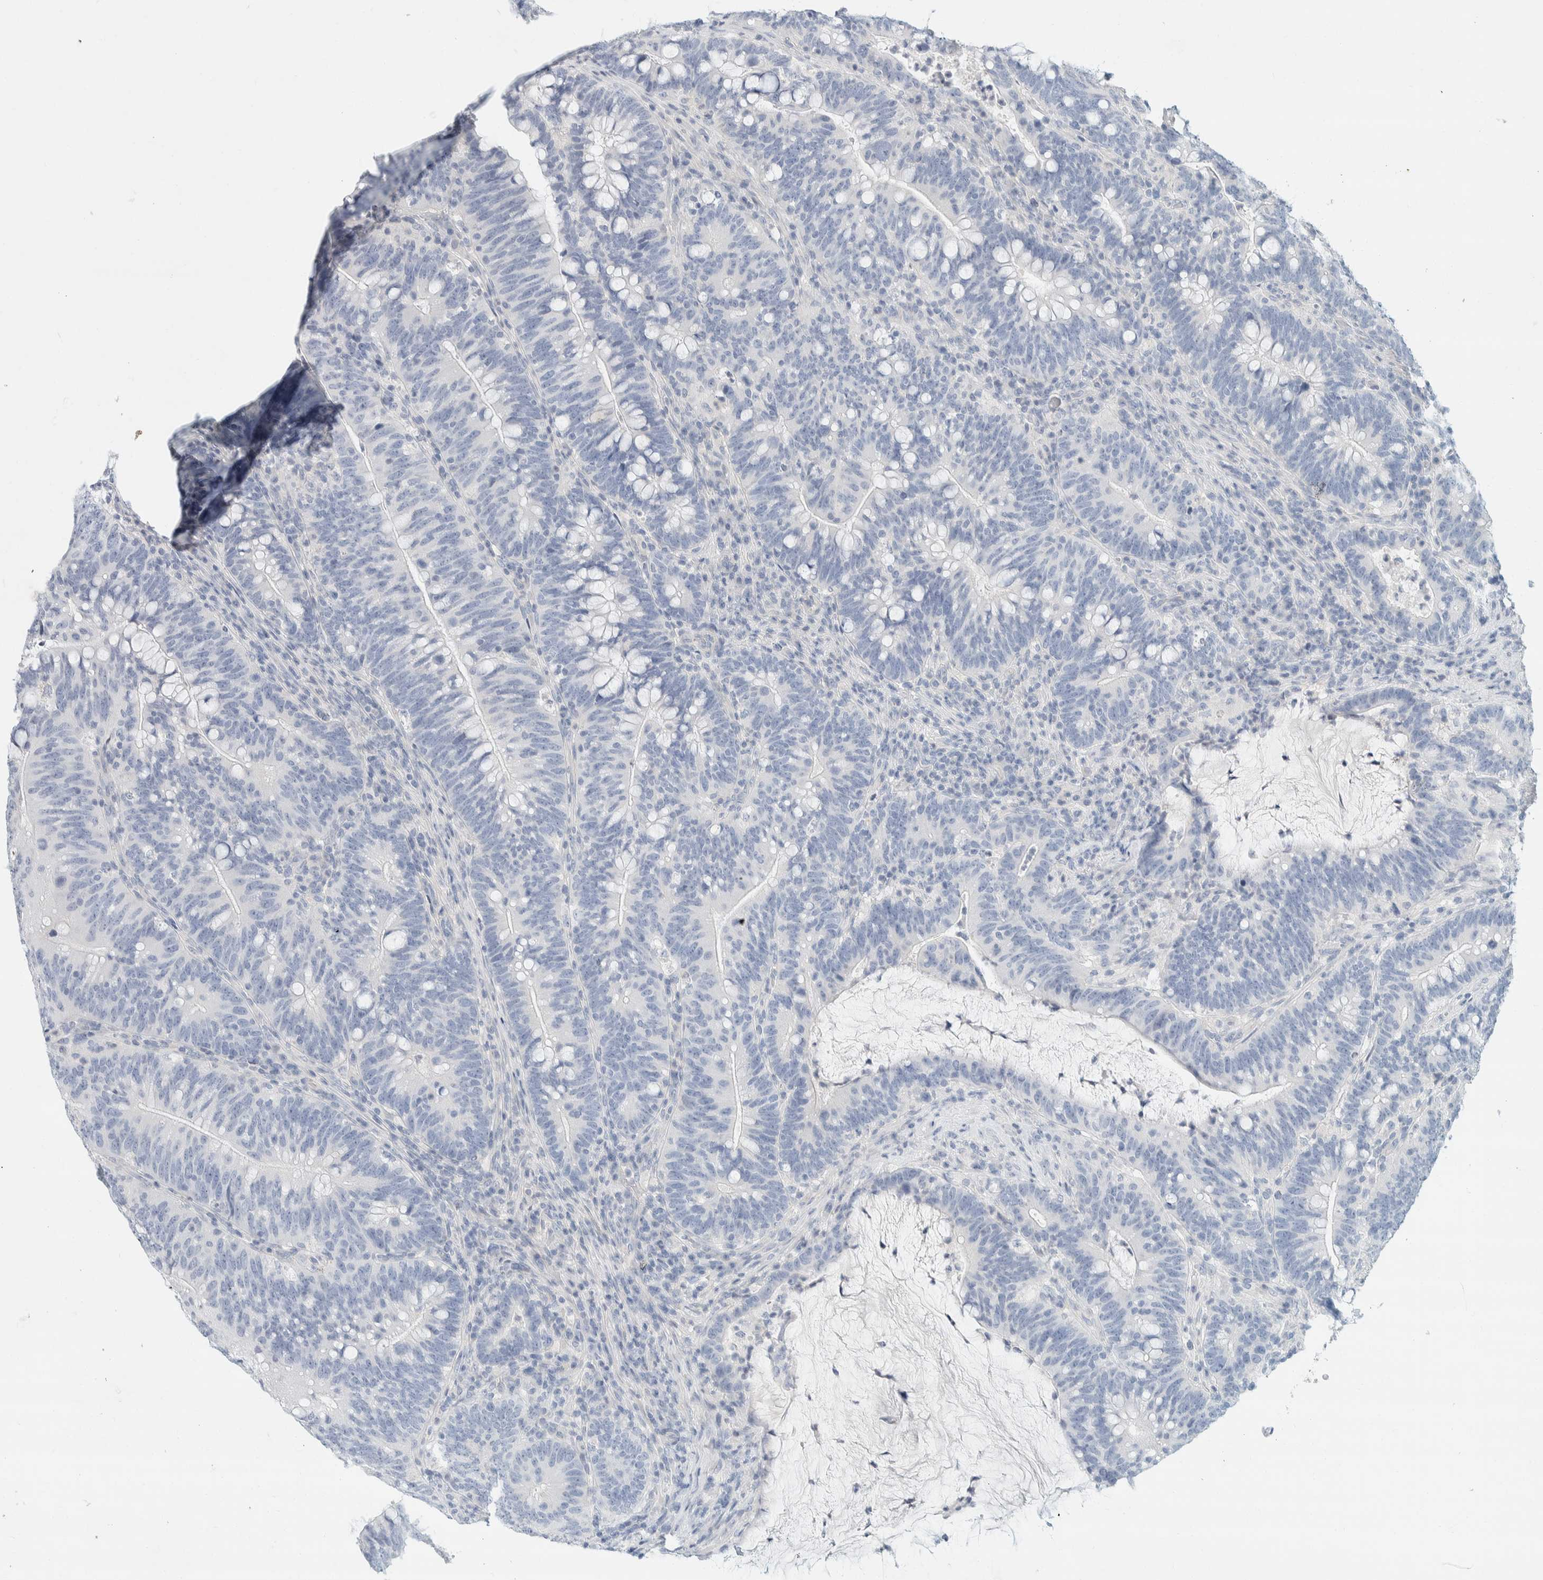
{"staining": {"intensity": "negative", "quantity": "none", "location": "none"}, "tissue": "colorectal cancer", "cell_type": "Tumor cells", "image_type": "cancer", "snomed": [{"axis": "morphology", "description": "Adenocarcinoma, NOS"}, {"axis": "topography", "description": "Colon"}], "caption": "A high-resolution image shows IHC staining of colorectal adenocarcinoma, which demonstrates no significant expression in tumor cells.", "gene": "ALOX12B", "patient": {"sex": "female", "age": 66}}